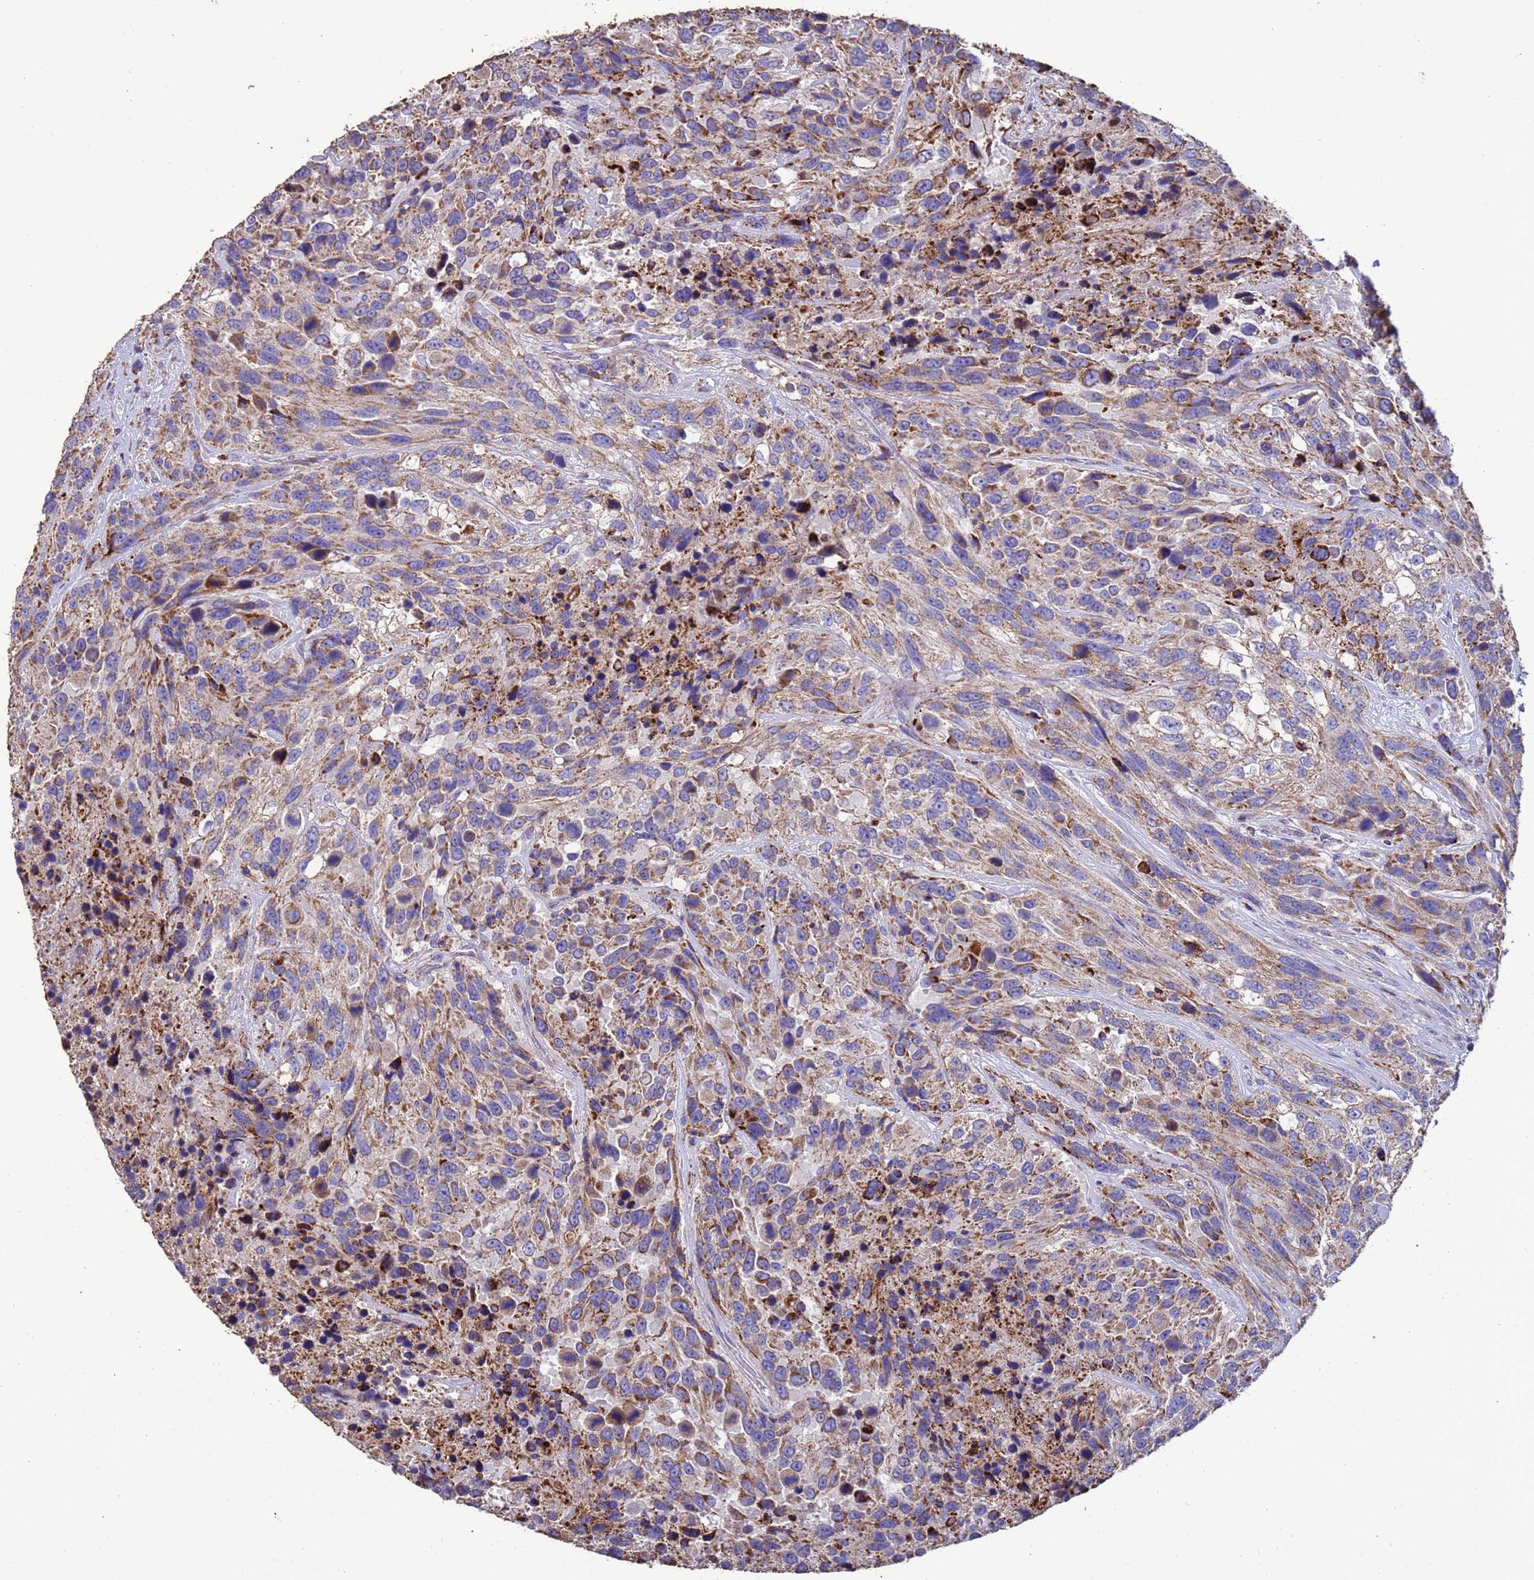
{"staining": {"intensity": "moderate", "quantity": ">75%", "location": "cytoplasmic/membranous"}, "tissue": "urothelial cancer", "cell_type": "Tumor cells", "image_type": "cancer", "snomed": [{"axis": "morphology", "description": "Urothelial carcinoma, High grade"}, {"axis": "topography", "description": "Urinary bladder"}], "caption": "Immunohistochemical staining of human high-grade urothelial carcinoma reveals moderate cytoplasmic/membranous protein positivity in approximately >75% of tumor cells.", "gene": "ZNFX1", "patient": {"sex": "female", "age": 70}}